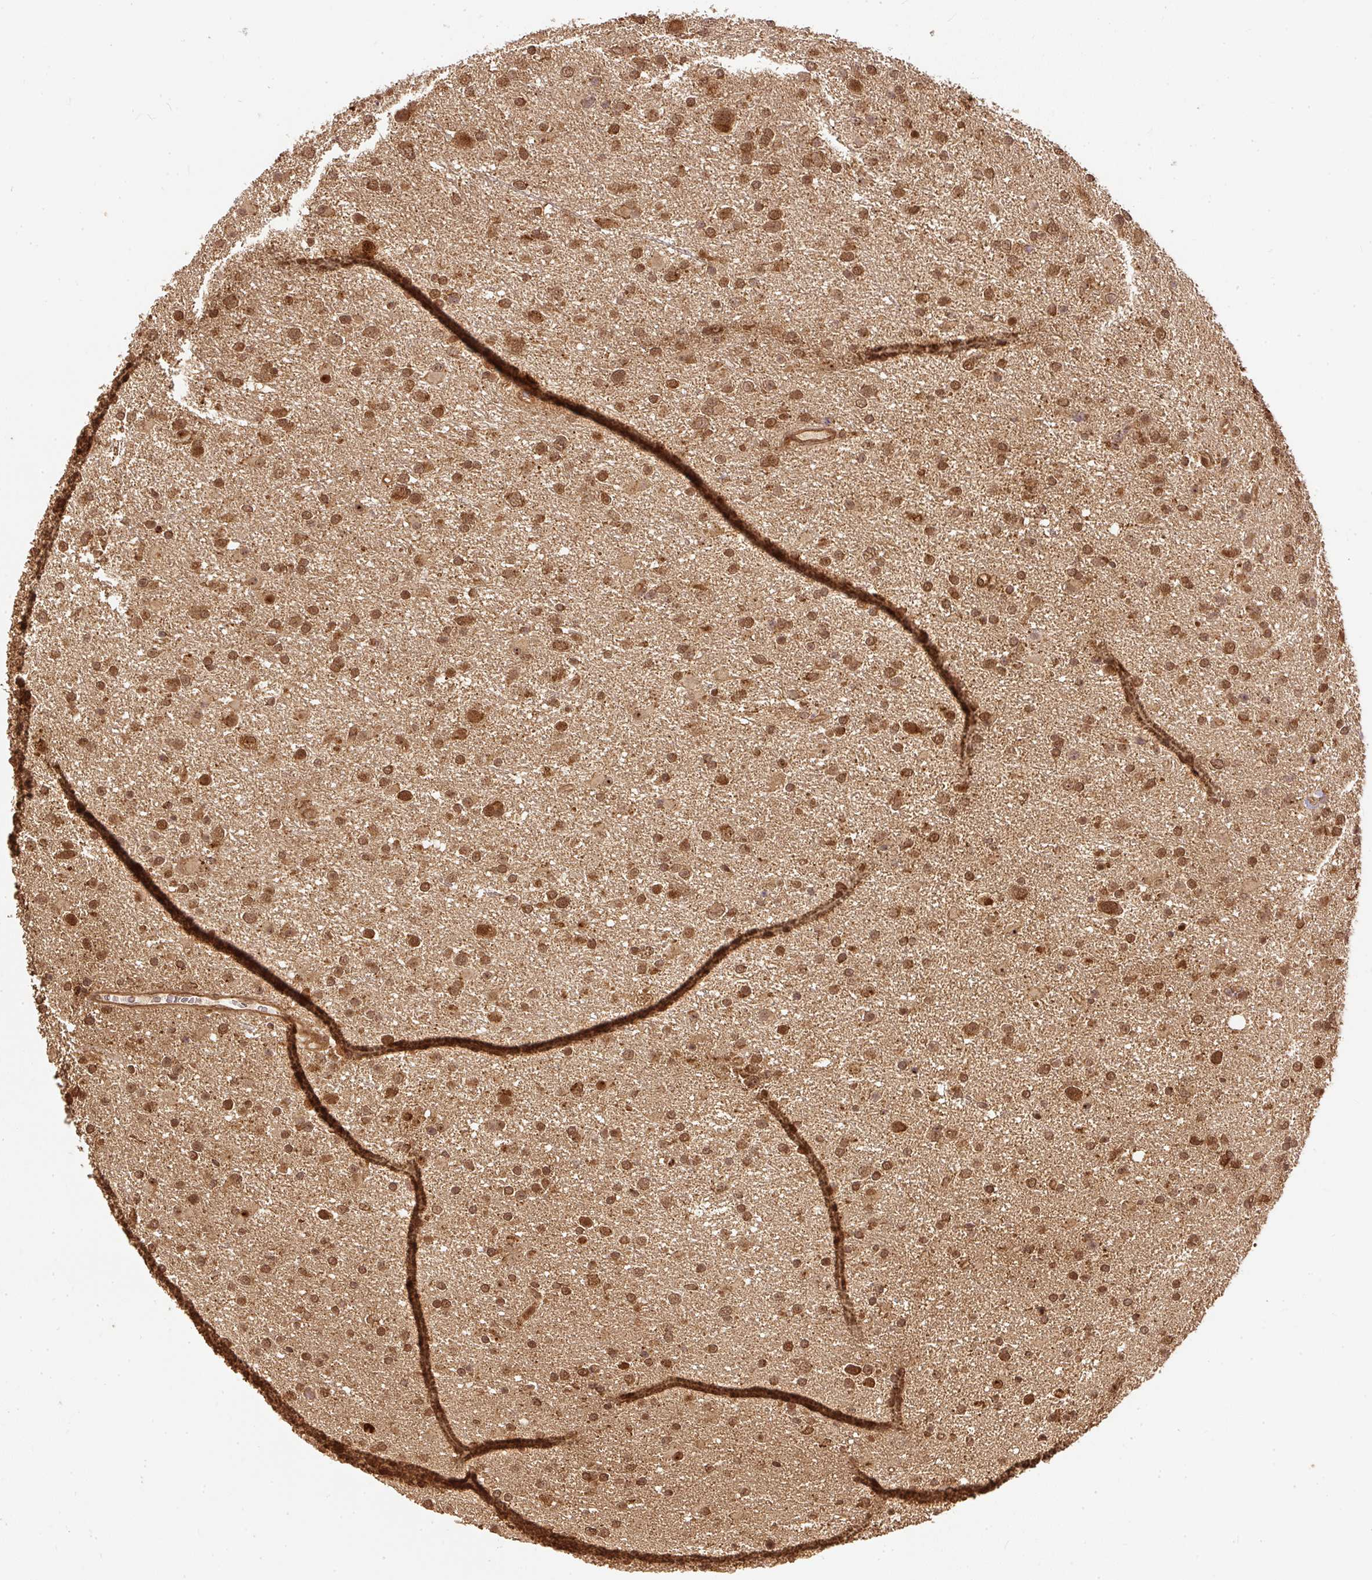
{"staining": {"intensity": "moderate", "quantity": ">75%", "location": "cytoplasmic/membranous,nuclear"}, "tissue": "glioma", "cell_type": "Tumor cells", "image_type": "cancer", "snomed": [{"axis": "morphology", "description": "Glioma, malignant, Low grade"}, {"axis": "topography", "description": "Brain"}], "caption": "Protein expression by immunohistochemistry displays moderate cytoplasmic/membranous and nuclear expression in approximately >75% of tumor cells in malignant glioma (low-grade). (brown staining indicates protein expression, while blue staining denotes nuclei).", "gene": "PSMD1", "patient": {"sex": "female", "age": 32}}